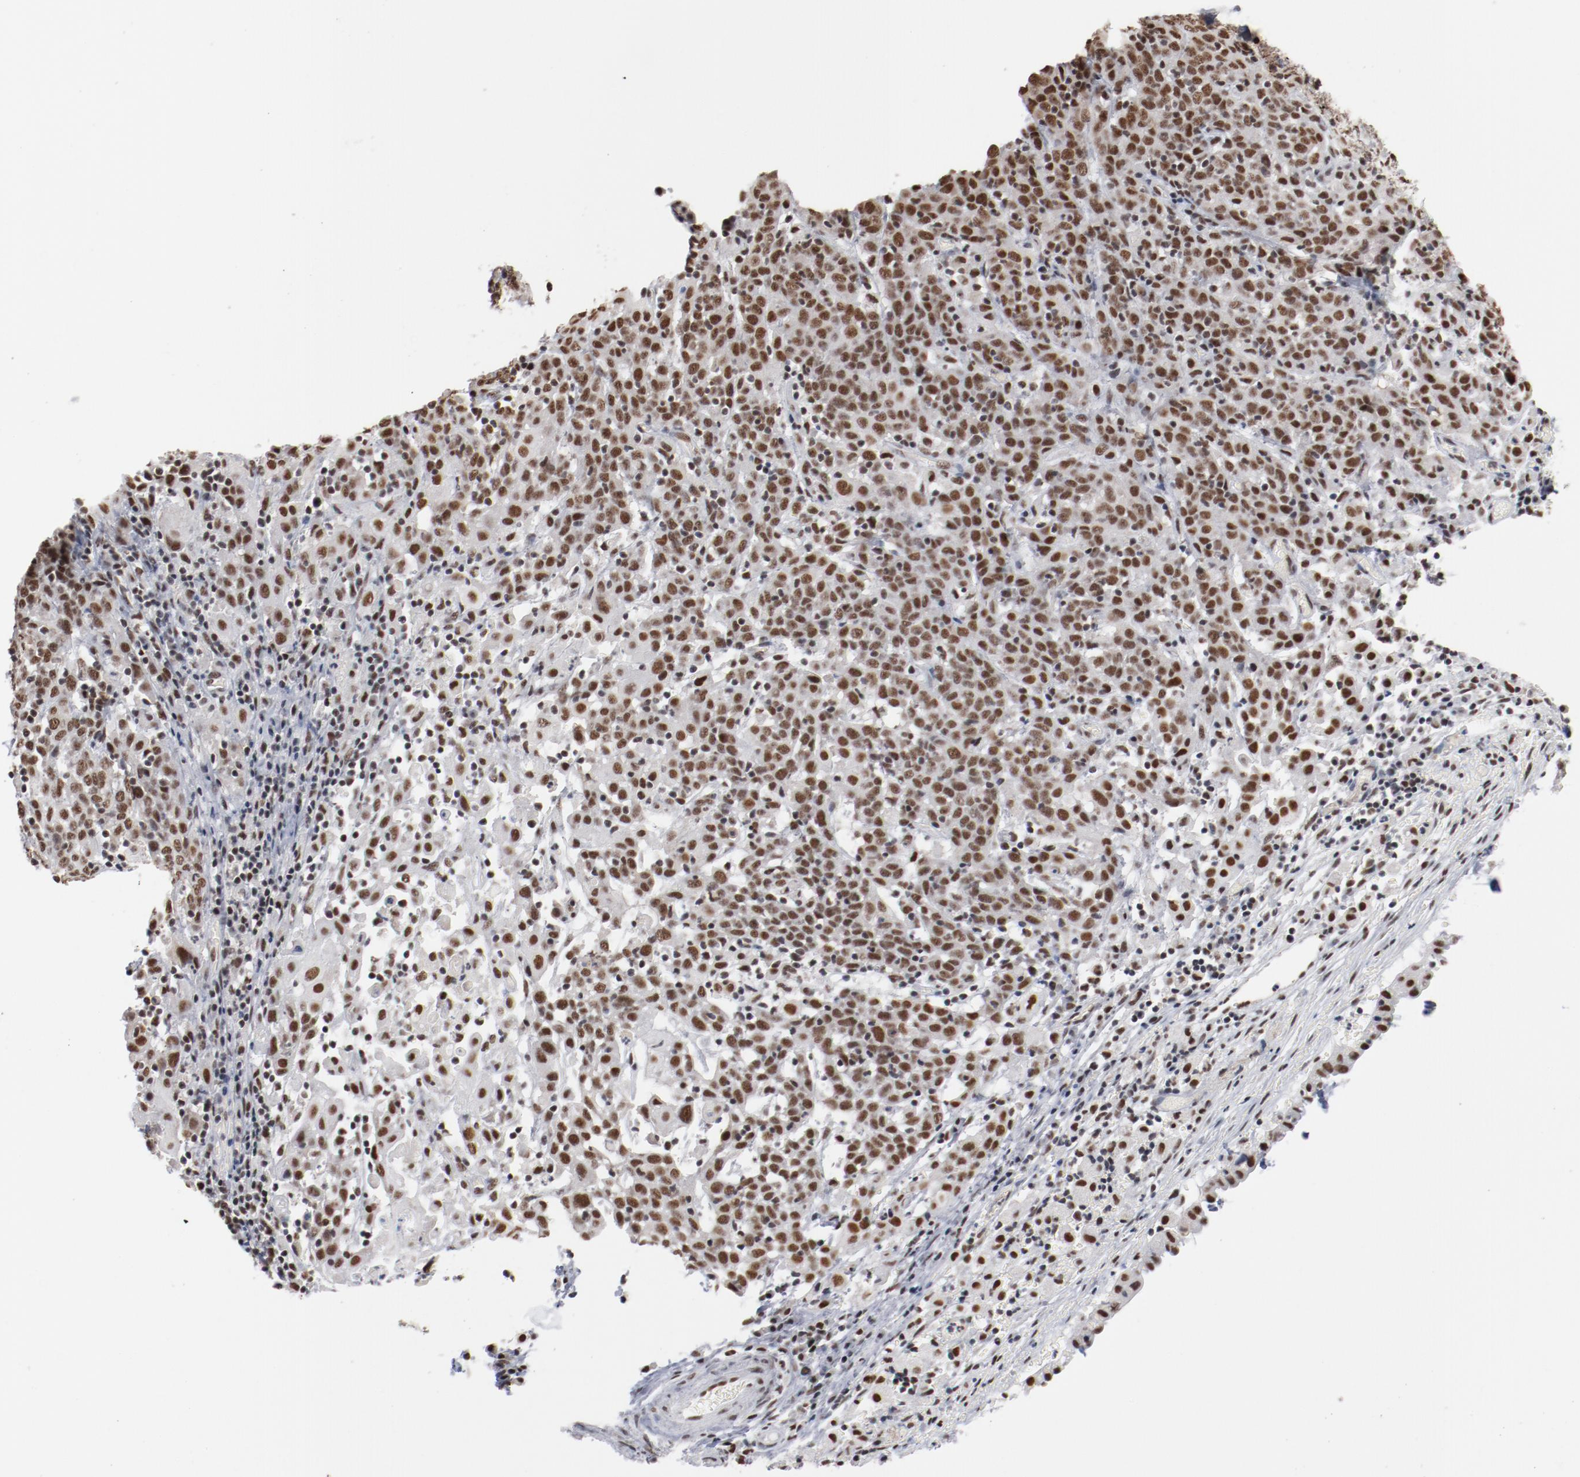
{"staining": {"intensity": "moderate", "quantity": ">75%", "location": "nuclear"}, "tissue": "cervical cancer", "cell_type": "Tumor cells", "image_type": "cancer", "snomed": [{"axis": "morphology", "description": "Normal tissue, NOS"}, {"axis": "morphology", "description": "Squamous cell carcinoma, NOS"}, {"axis": "topography", "description": "Cervix"}], "caption": "The image shows staining of cervical cancer (squamous cell carcinoma), revealing moderate nuclear protein positivity (brown color) within tumor cells.", "gene": "BUB3", "patient": {"sex": "female", "age": 67}}